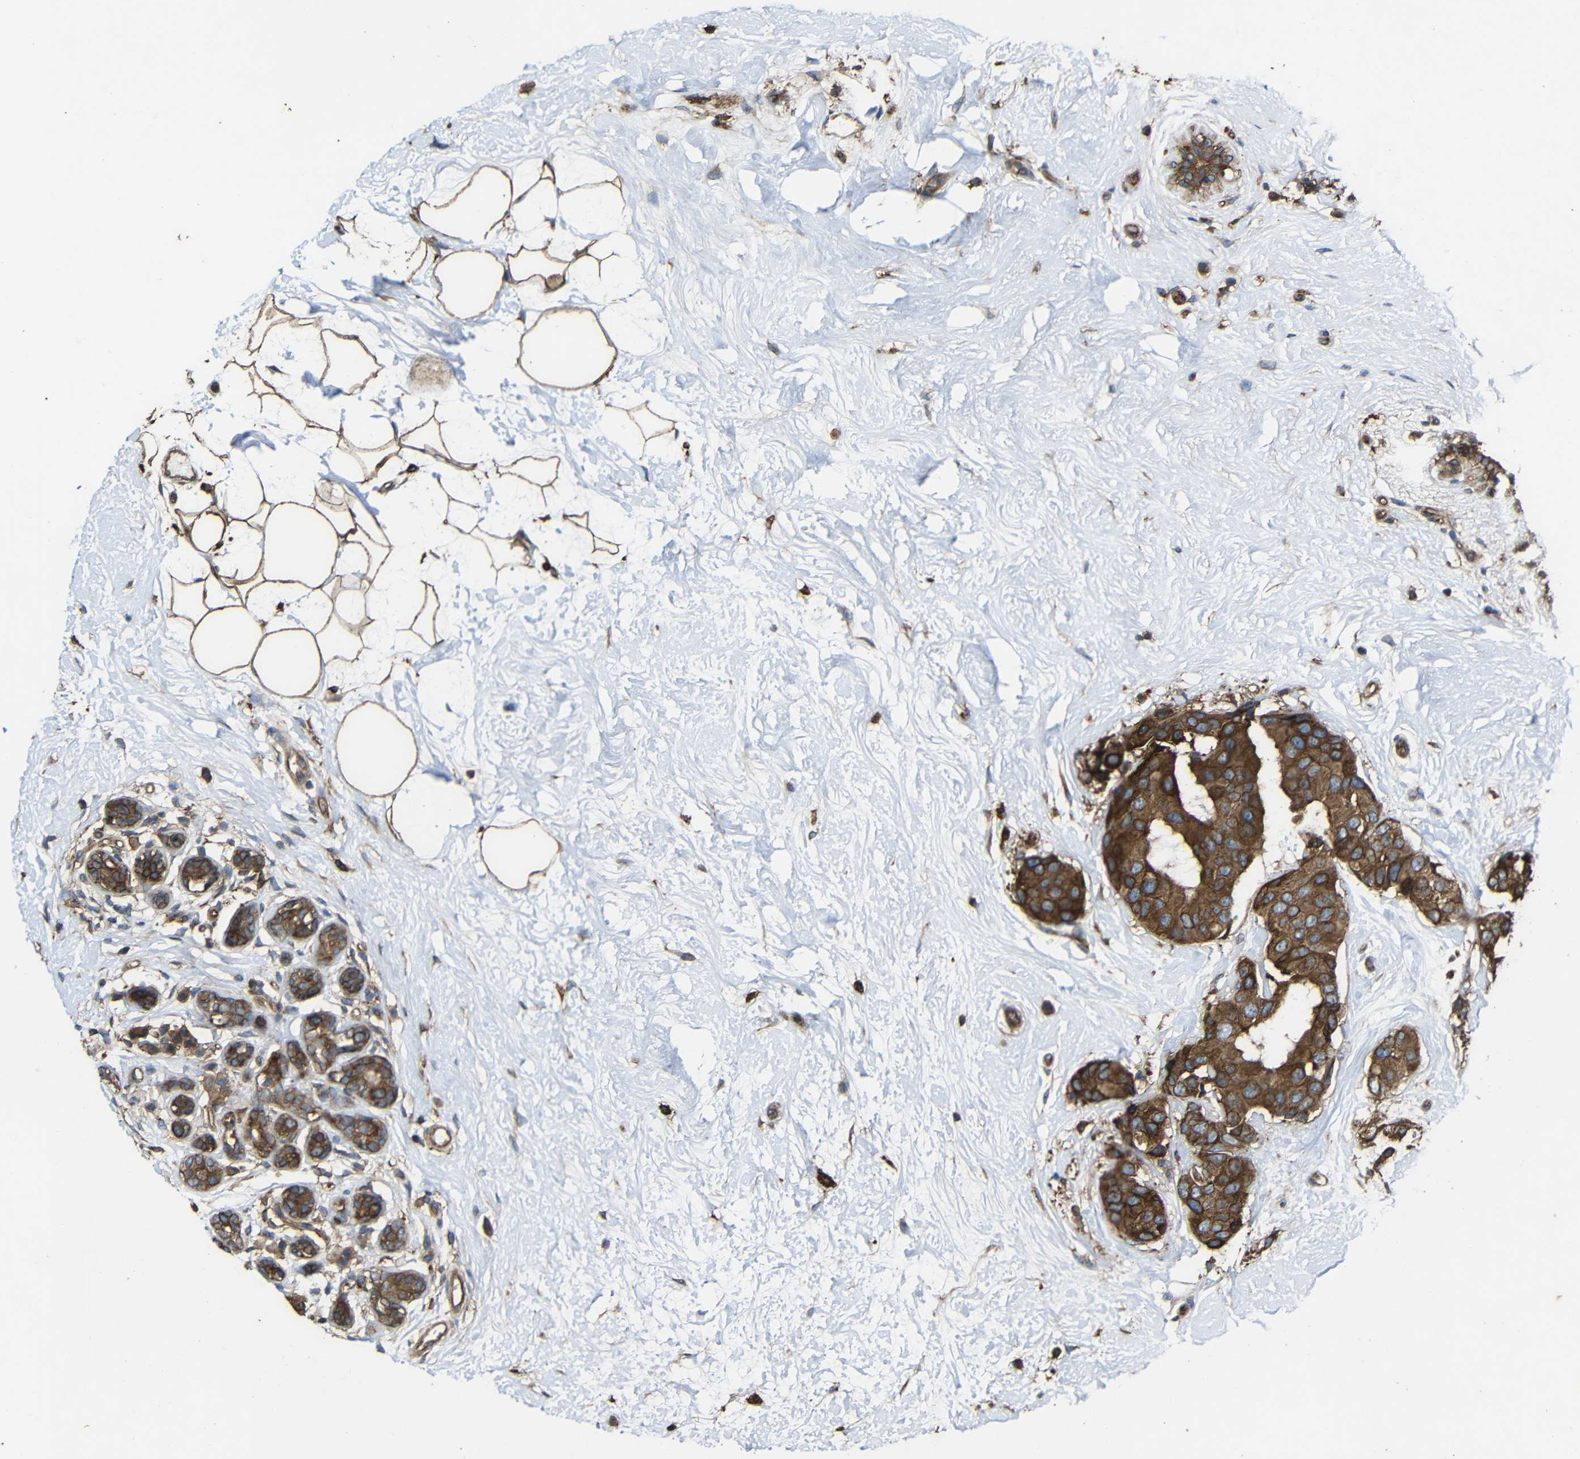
{"staining": {"intensity": "strong", "quantity": ">75%", "location": "cytoplasmic/membranous"}, "tissue": "breast cancer", "cell_type": "Tumor cells", "image_type": "cancer", "snomed": [{"axis": "morphology", "description": "Normal tissue, NOS"}, {"axis": "morphology", "description": "Duct carcinoma"}, {"axis": "topography", "description": "Breast"}], "caption": "A high amount of strong cytoplasmic/membranous expression is present in about >75% of tumor cells in breast cancer (infiltrating ductal carcinoma) tissue.", "gene": "TREM2", "patient": {"sex": "female", "age": 39}}